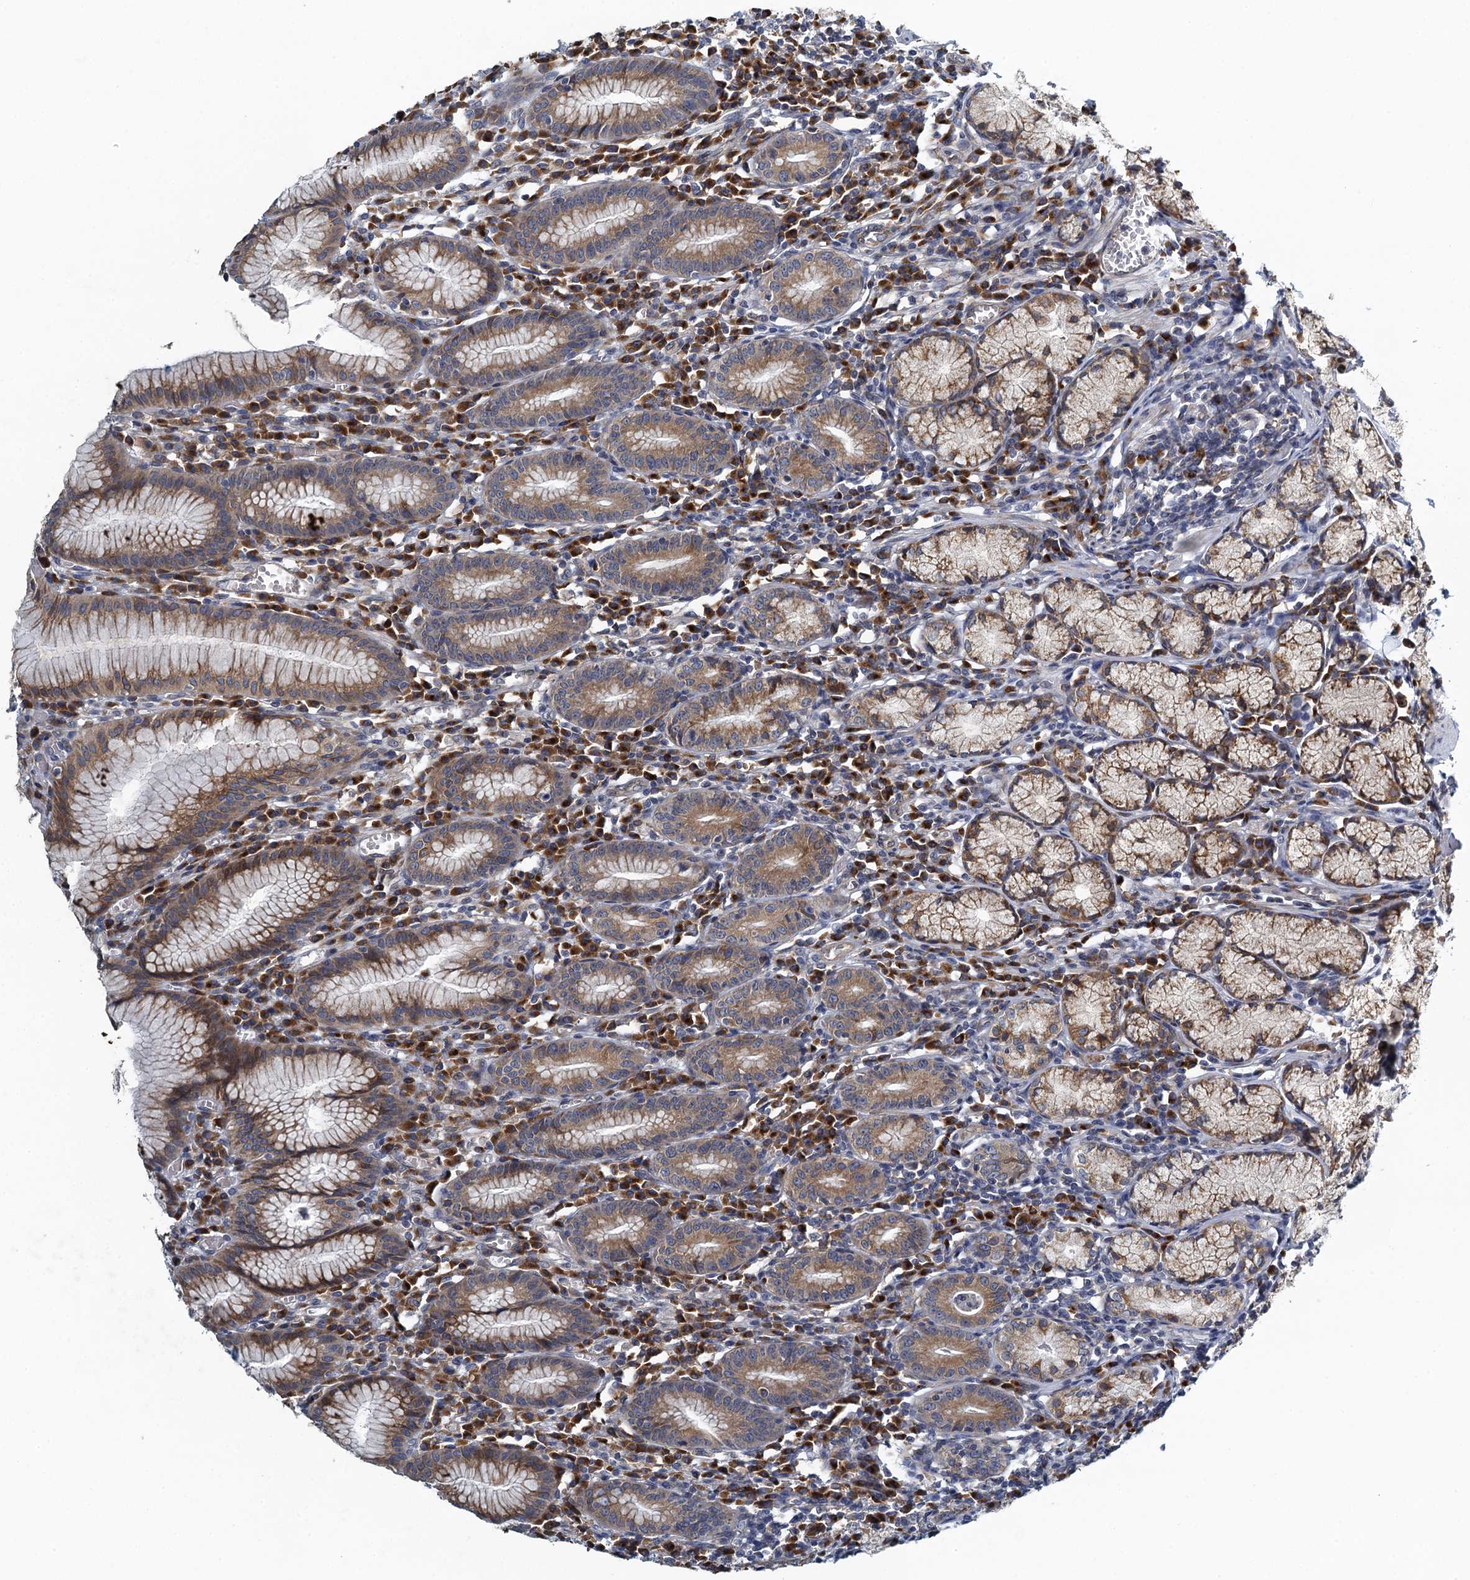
{"staining": {"intensity": "moderate", "quantity": ">75%", "location": "cytoplasmic/membranous"}, "tissue": "stomach", "cell_type": "Glandular cells", "image_type": "normal", "snomed": [{"axis": "morphology", "description": "Normal tissue, NOS"}, {"axis": "topography", "description": "Stomach"}], "caption": "High-magnification brightfield microscopy of benign stomach stained with DAB (brown) and counterstained with hematoxylin (blue). glandular cells exhibit moderate cytoplasmic/membranous staining is appreciated in approximately>75% of cells. Using DAB (brown) and hematoxylin (blue) stains, captured at high magnification using brightfield microscopy.", "gene": "ALG2", "patient": {"sex": "male", "age": 55}}